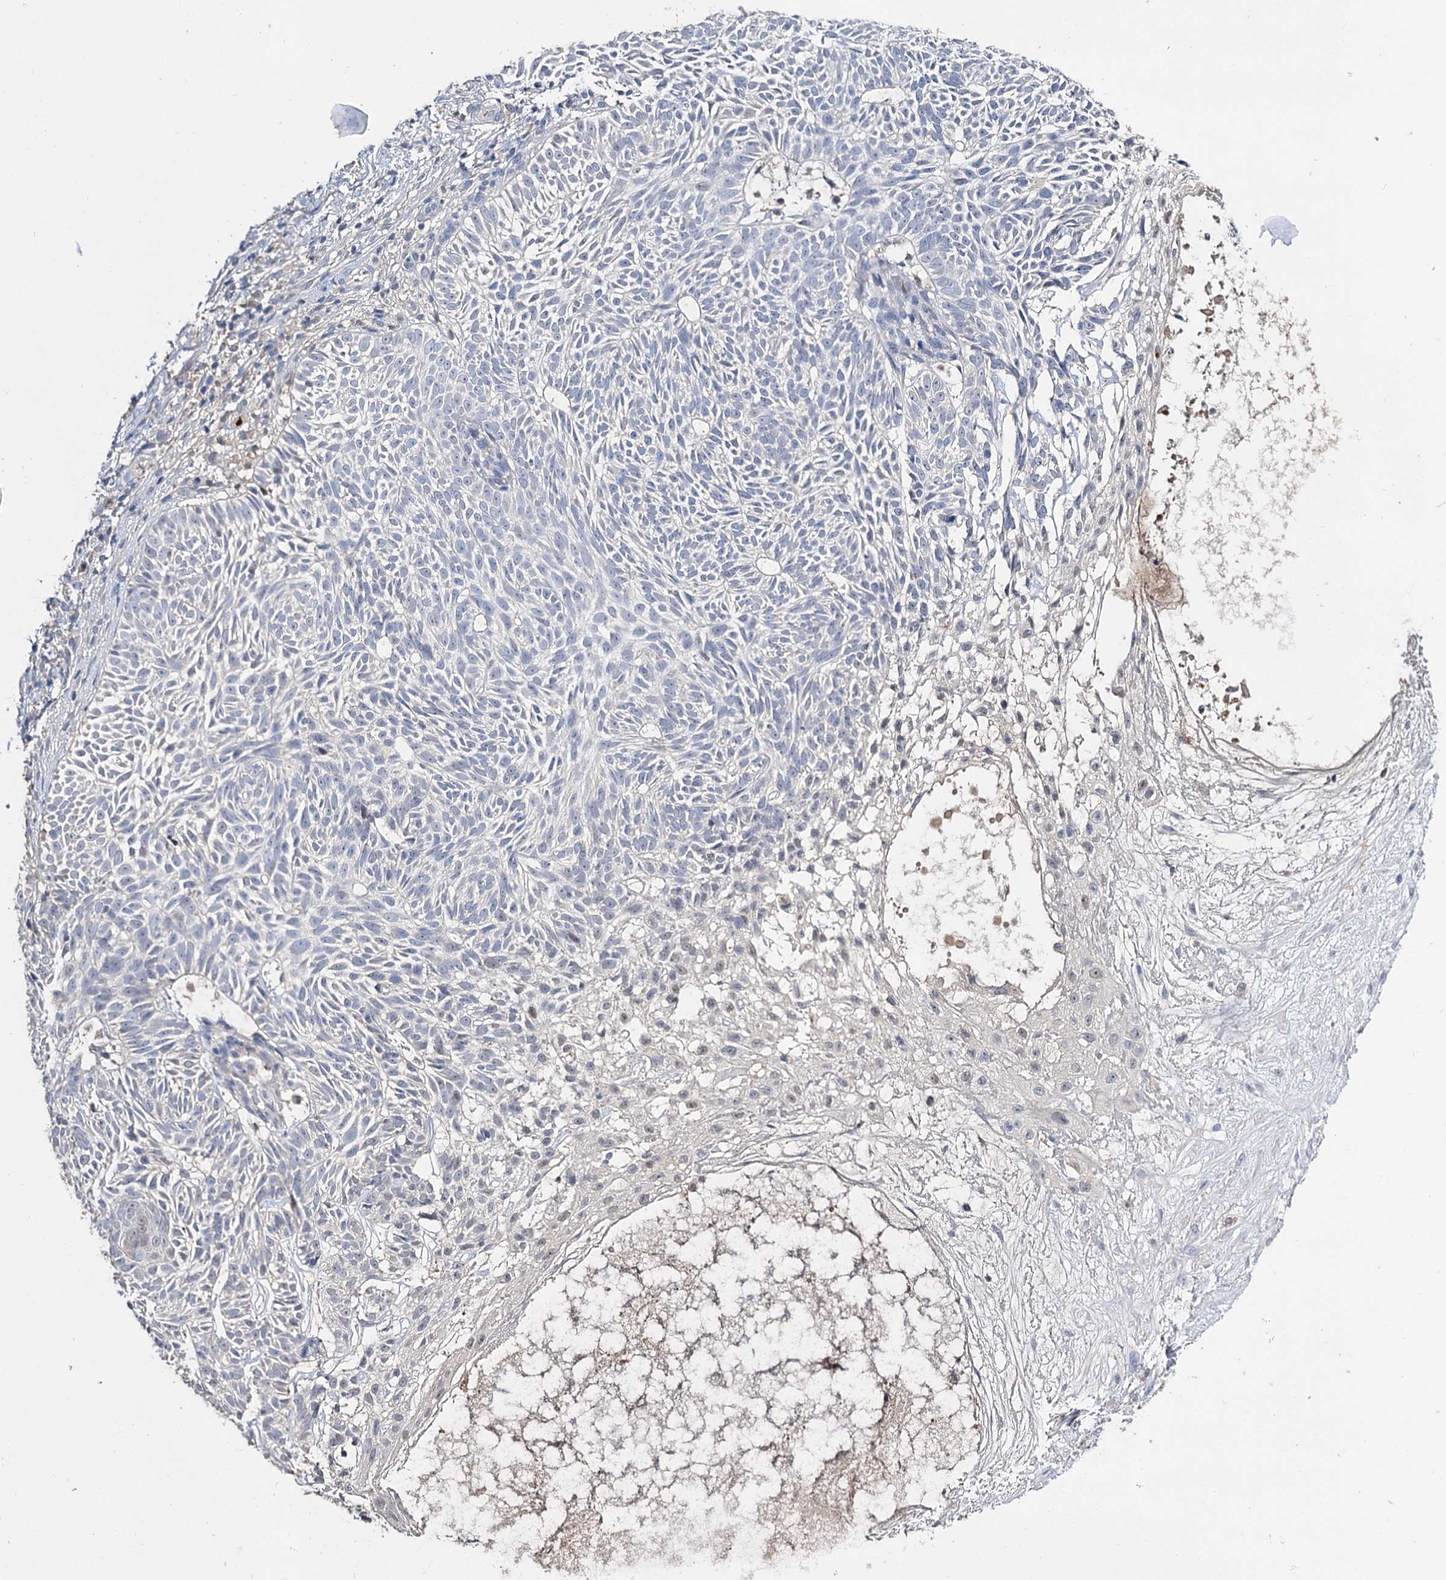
{"staining": {"intensity": "weak", "quantity": "<25%", "location": "nuclear"}, "tissue": "skin cancer", "cell_type": "Tumor cells", "image_type": "cancer", "snomed": [{"axis": "morphology", "description": "Basal cell carcinoma"}, {"axis": "topography", "description": "Skin"}], "caption": "Micrograph shows no protein positivity in tumor cells of skin cancer tissue.", "gene": "DNAH6", "patient": {"sex": "male", "age": 75}}